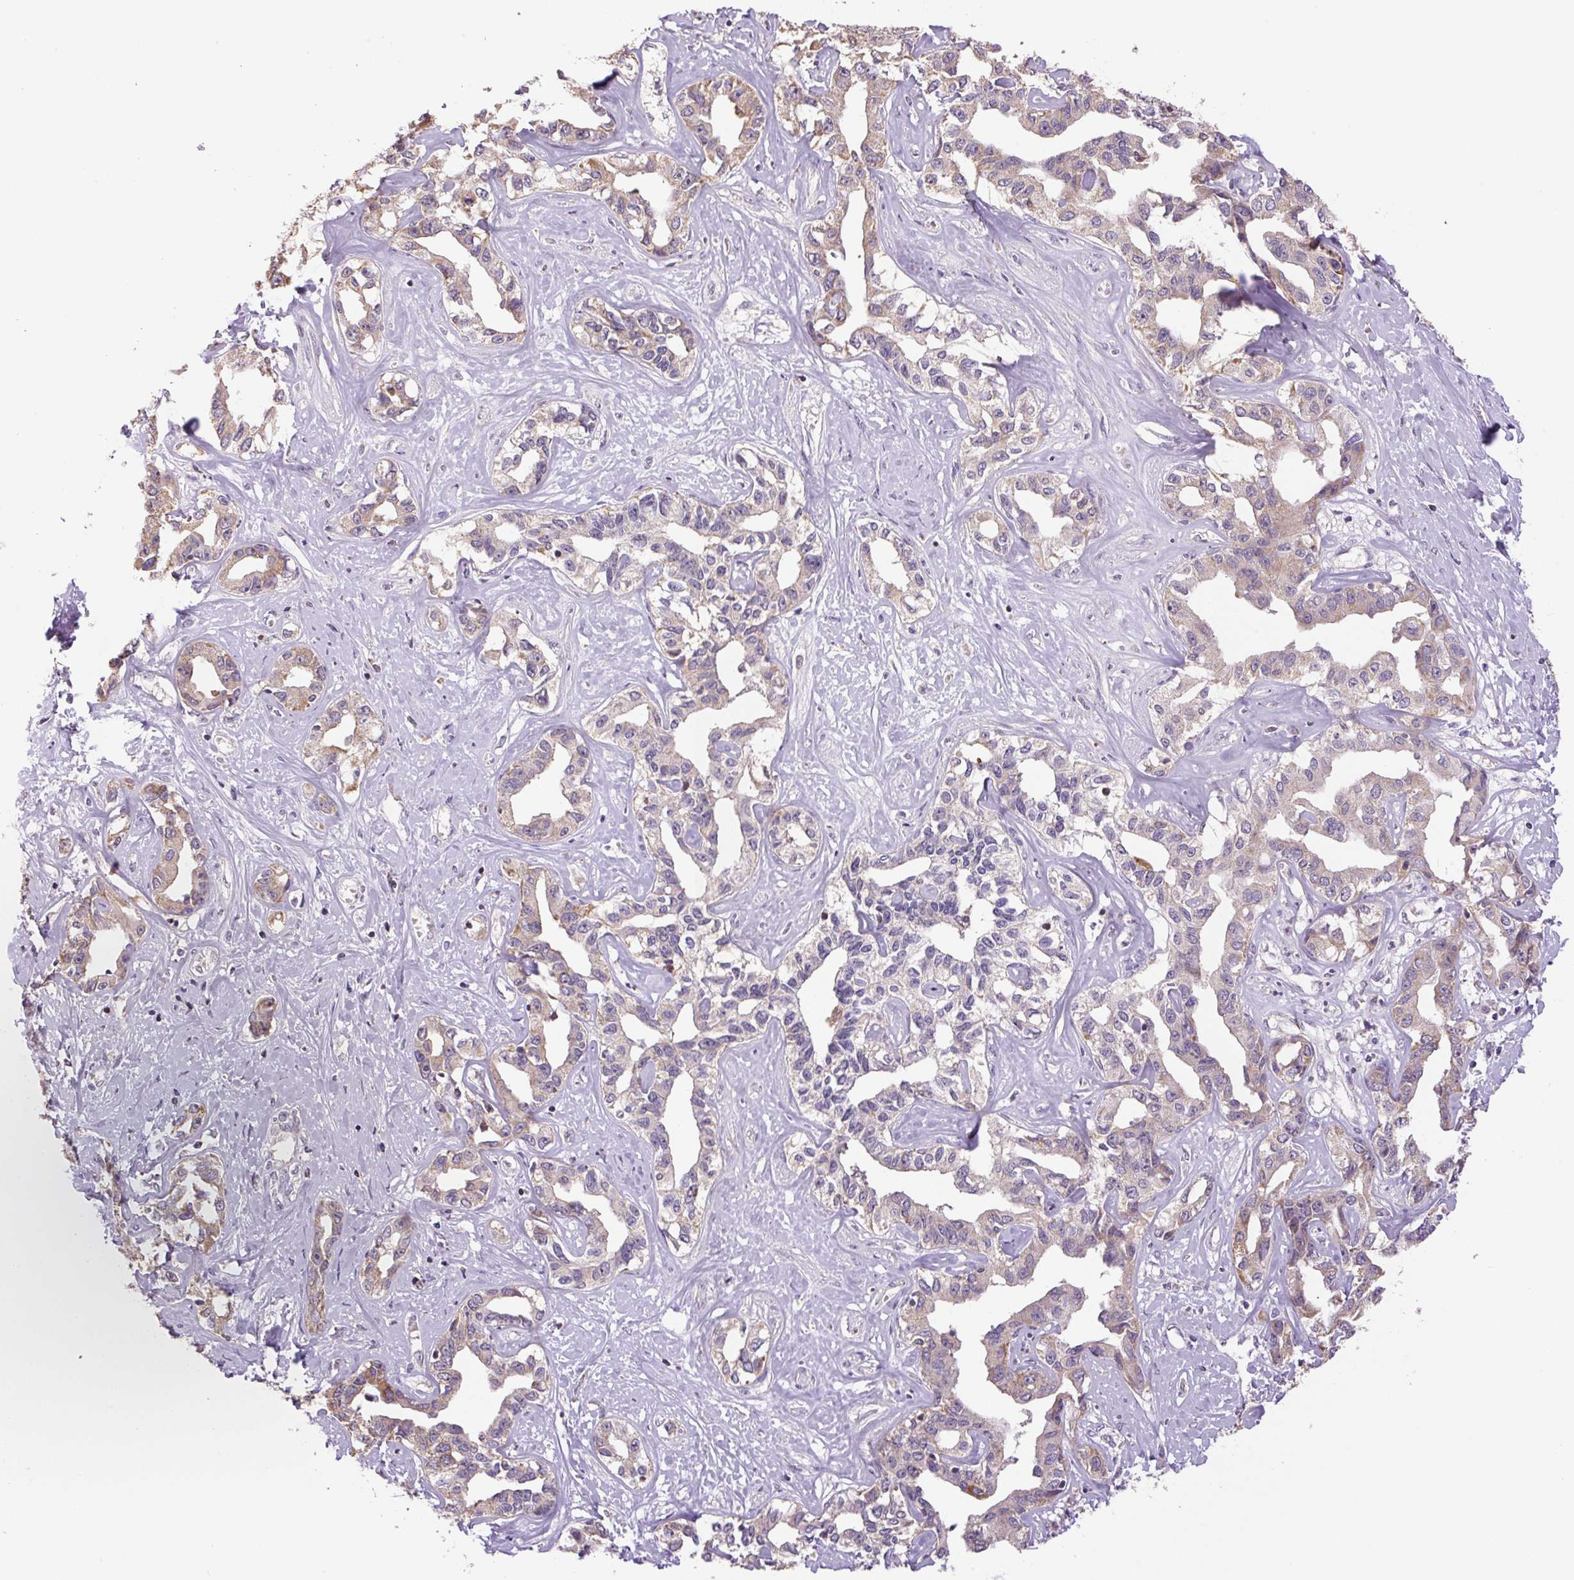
{"staining": {"intensity": "weak", "quantity": "25%-75%", "location": "cytoplasmic/membranous"}, "tissue": "liver cancer", "cell_type": "Tumor cells", "image_type": "cancer", "snomed": [{"axis": "morphology", "description": "Cholangiocarcinoma"}, {"axis": "topography", "description": "Liver"}], "caption": "The micrograph reveals immunohistochemical staining of liver cancer (cholangiocarcinoma). There is weak cytoplasmic/membranous staining is present in approximately 25%-75% of tumor cells. The protein is shown in brown color, while the nuclei are stained blue.", "gene": "SGF29", "patient": {"sex": "male", "age": 59}}